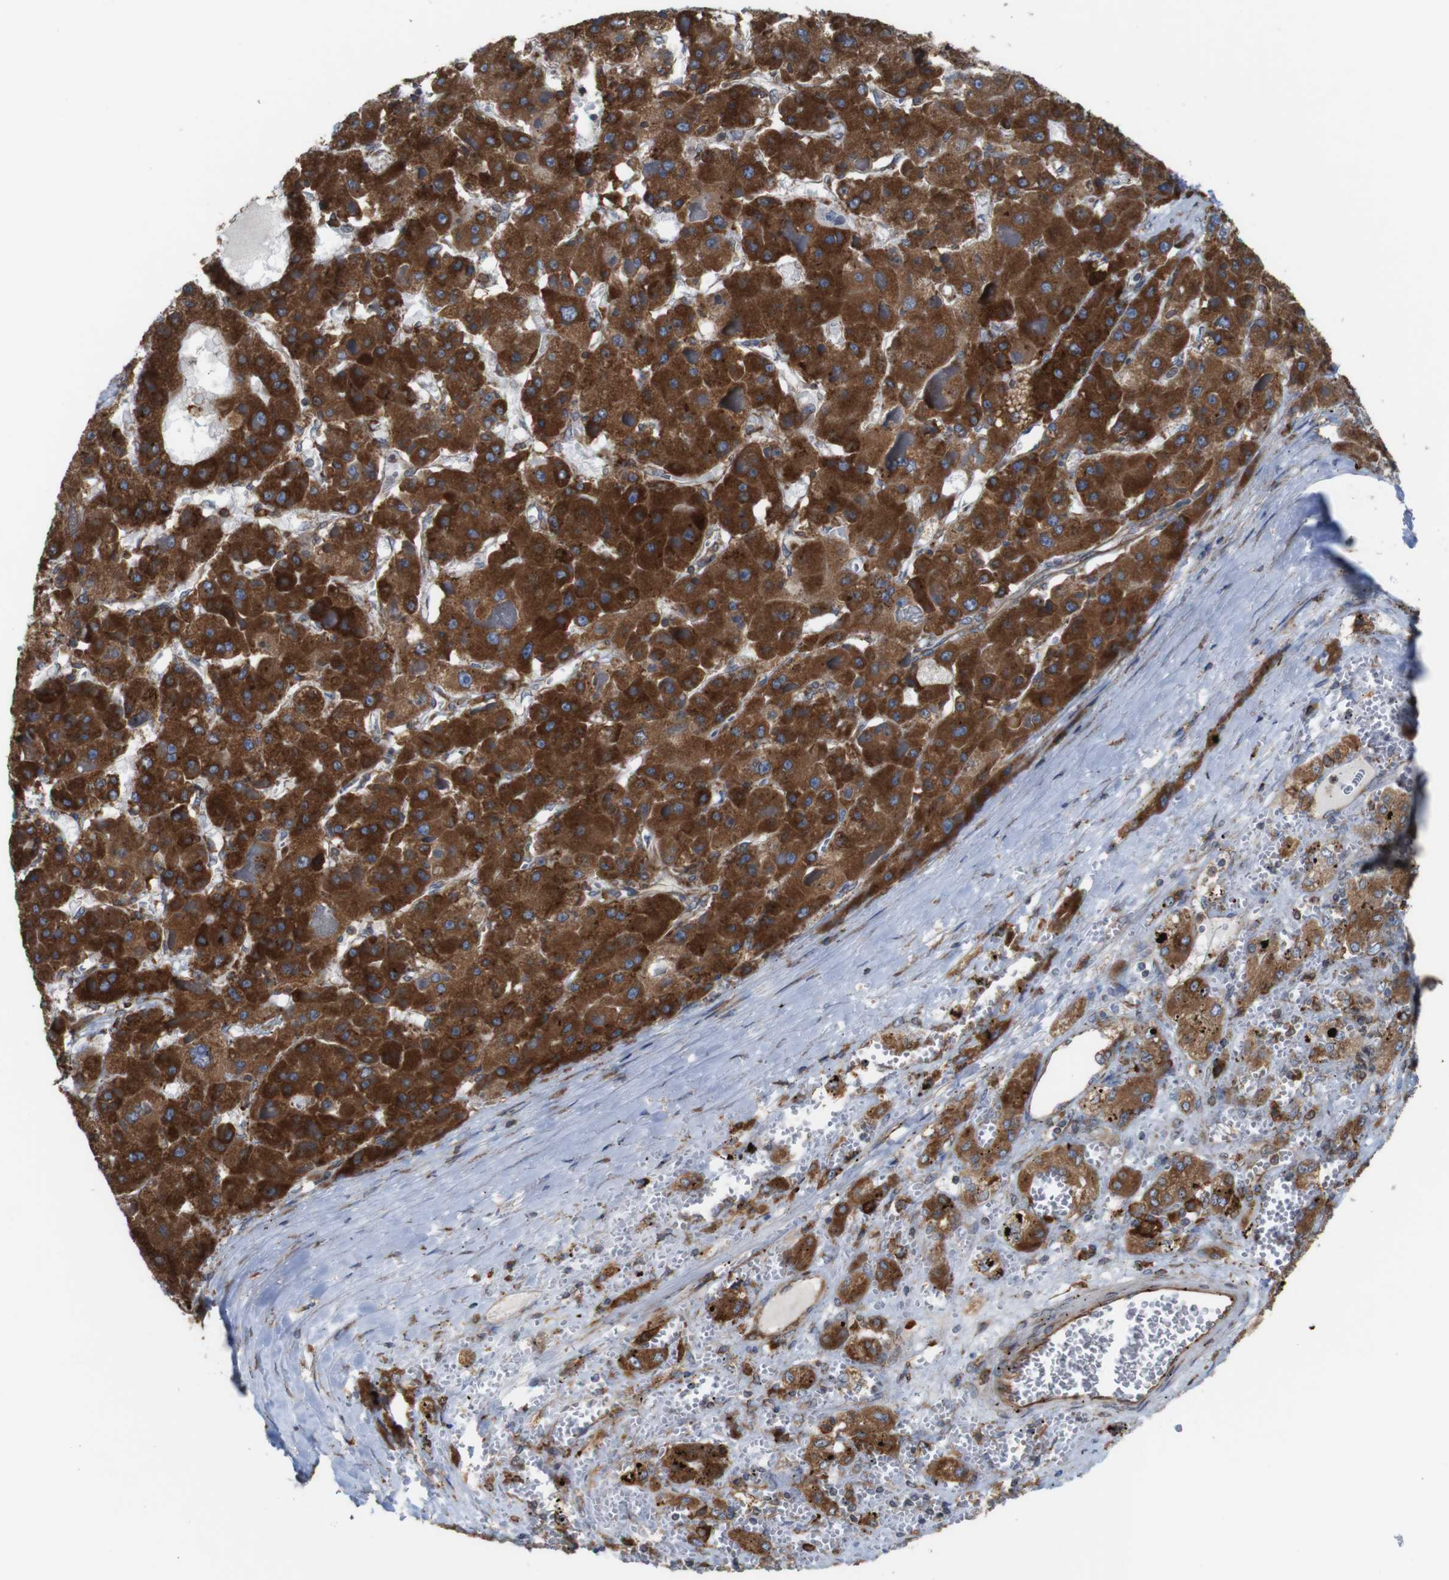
{"staining": {"intensity": "strong", "quantity": ">75%", "location": "cytoplasmic/membranous"}, "tissue": "liver cancer", "cell_type": "Tumor cells", "image_type": "cancer", "snomed": [{"axis": "morphology", "description": "Carcinoma, Hepatocellular, NOS"}, {"axis": "topography", "description": "Liver"}], "caption": "IHC histopathology image of neoplastic tissue: liver cancer stained using immunohistochemistry (IHC) shows high levels of strong protein expression localized specifically in the cytoplasmic/membranous of tumor cells, appearing as a cytoplasmic/membranous brown color.", "gene": "UGGT1", "patient": {"sex": "female", "age": 73}}